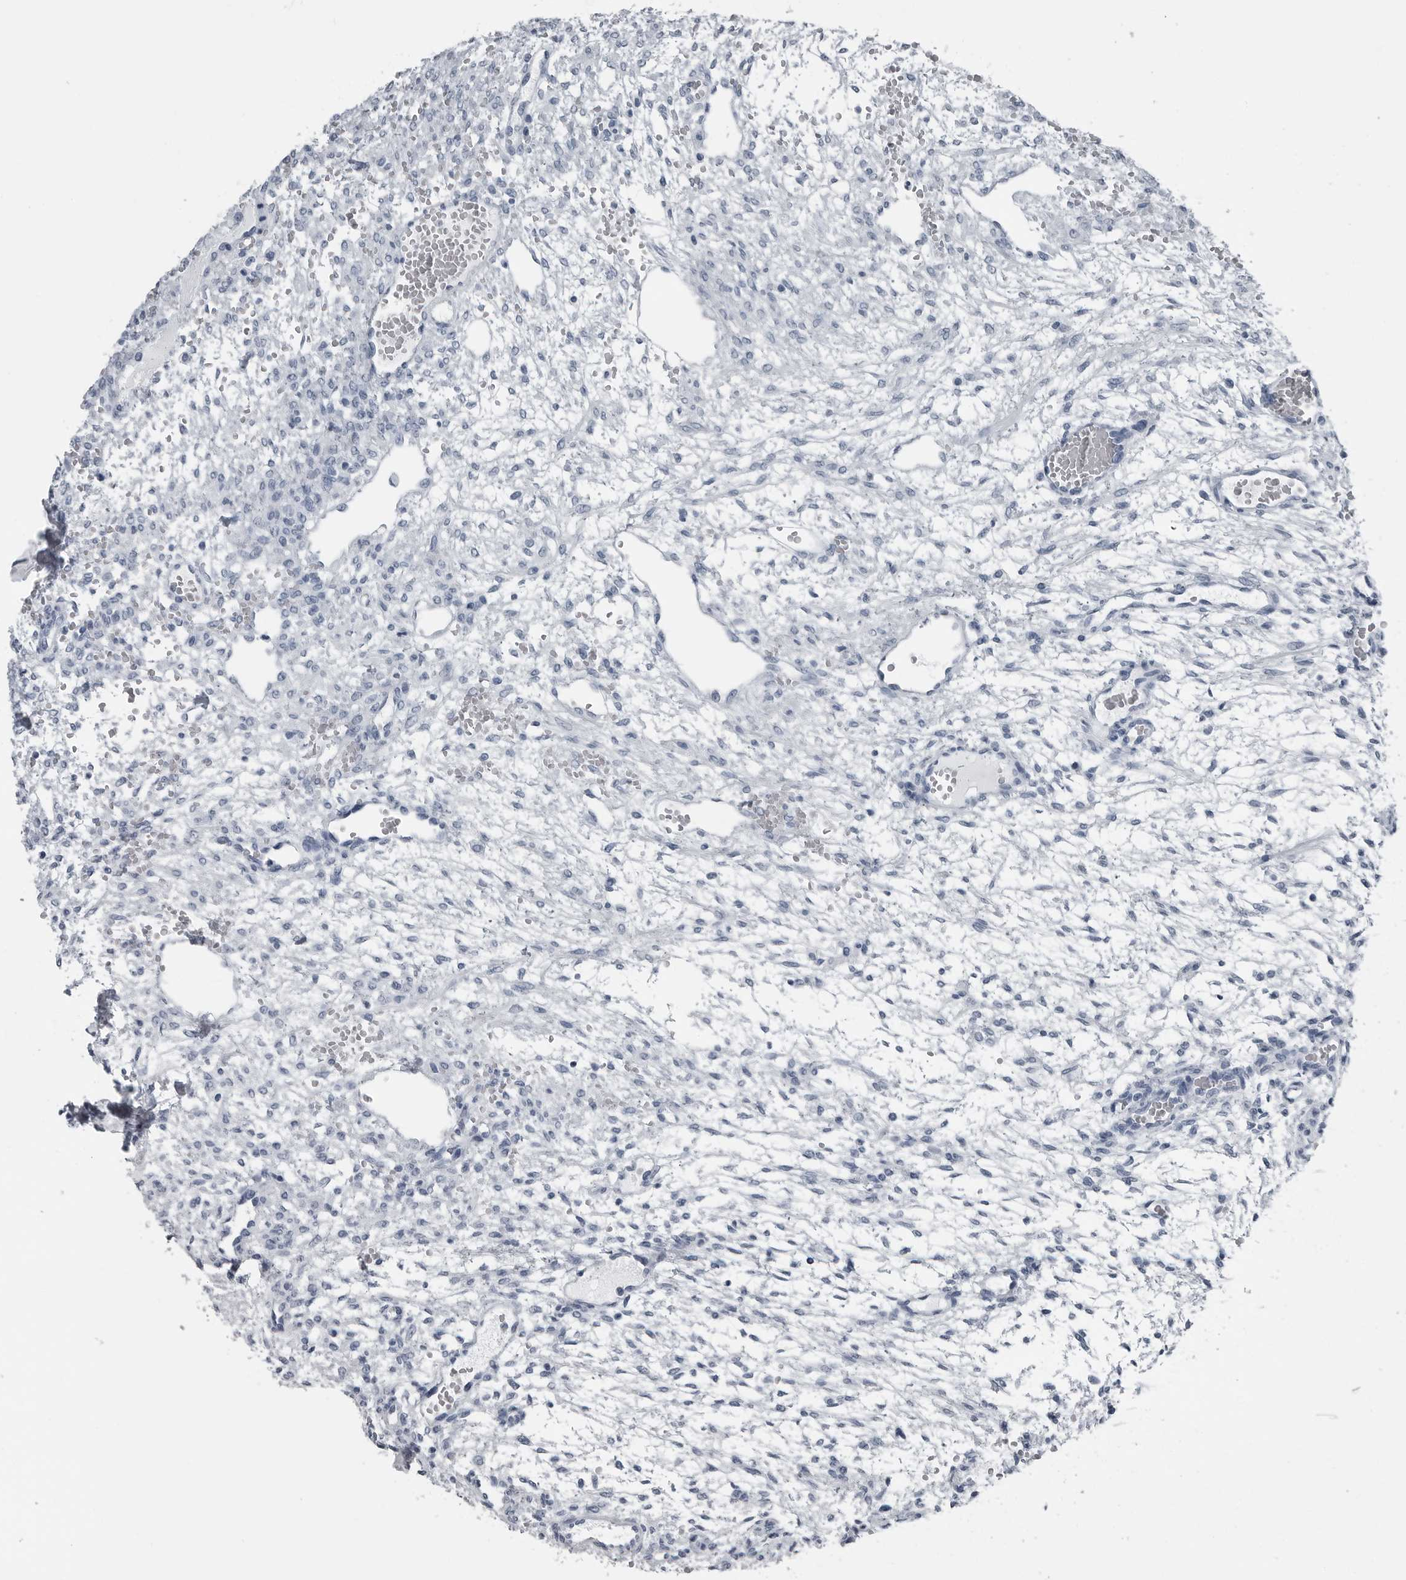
{"staining": {"intensity": "negative", "quantity": "none", "location": "none"}, "tissue": "ovary", "cell_type": "Ovarian stroma cells", "image_type": "normal", "snomed": [{"axis": "morphology", "description": "Normal tissue, NOS"}, {"axis": "topography", "description": "Ovary"}], "caption": "Immunohistochemical staining of benign ovary reveals no significant staining in ovarian stroma cells. The staining is performed using DAB brown chromogen with nuclei counter-stained in using hematoxylin.", "gene": "SPINK1", "patient": {"sex": "female", "age": 34}}